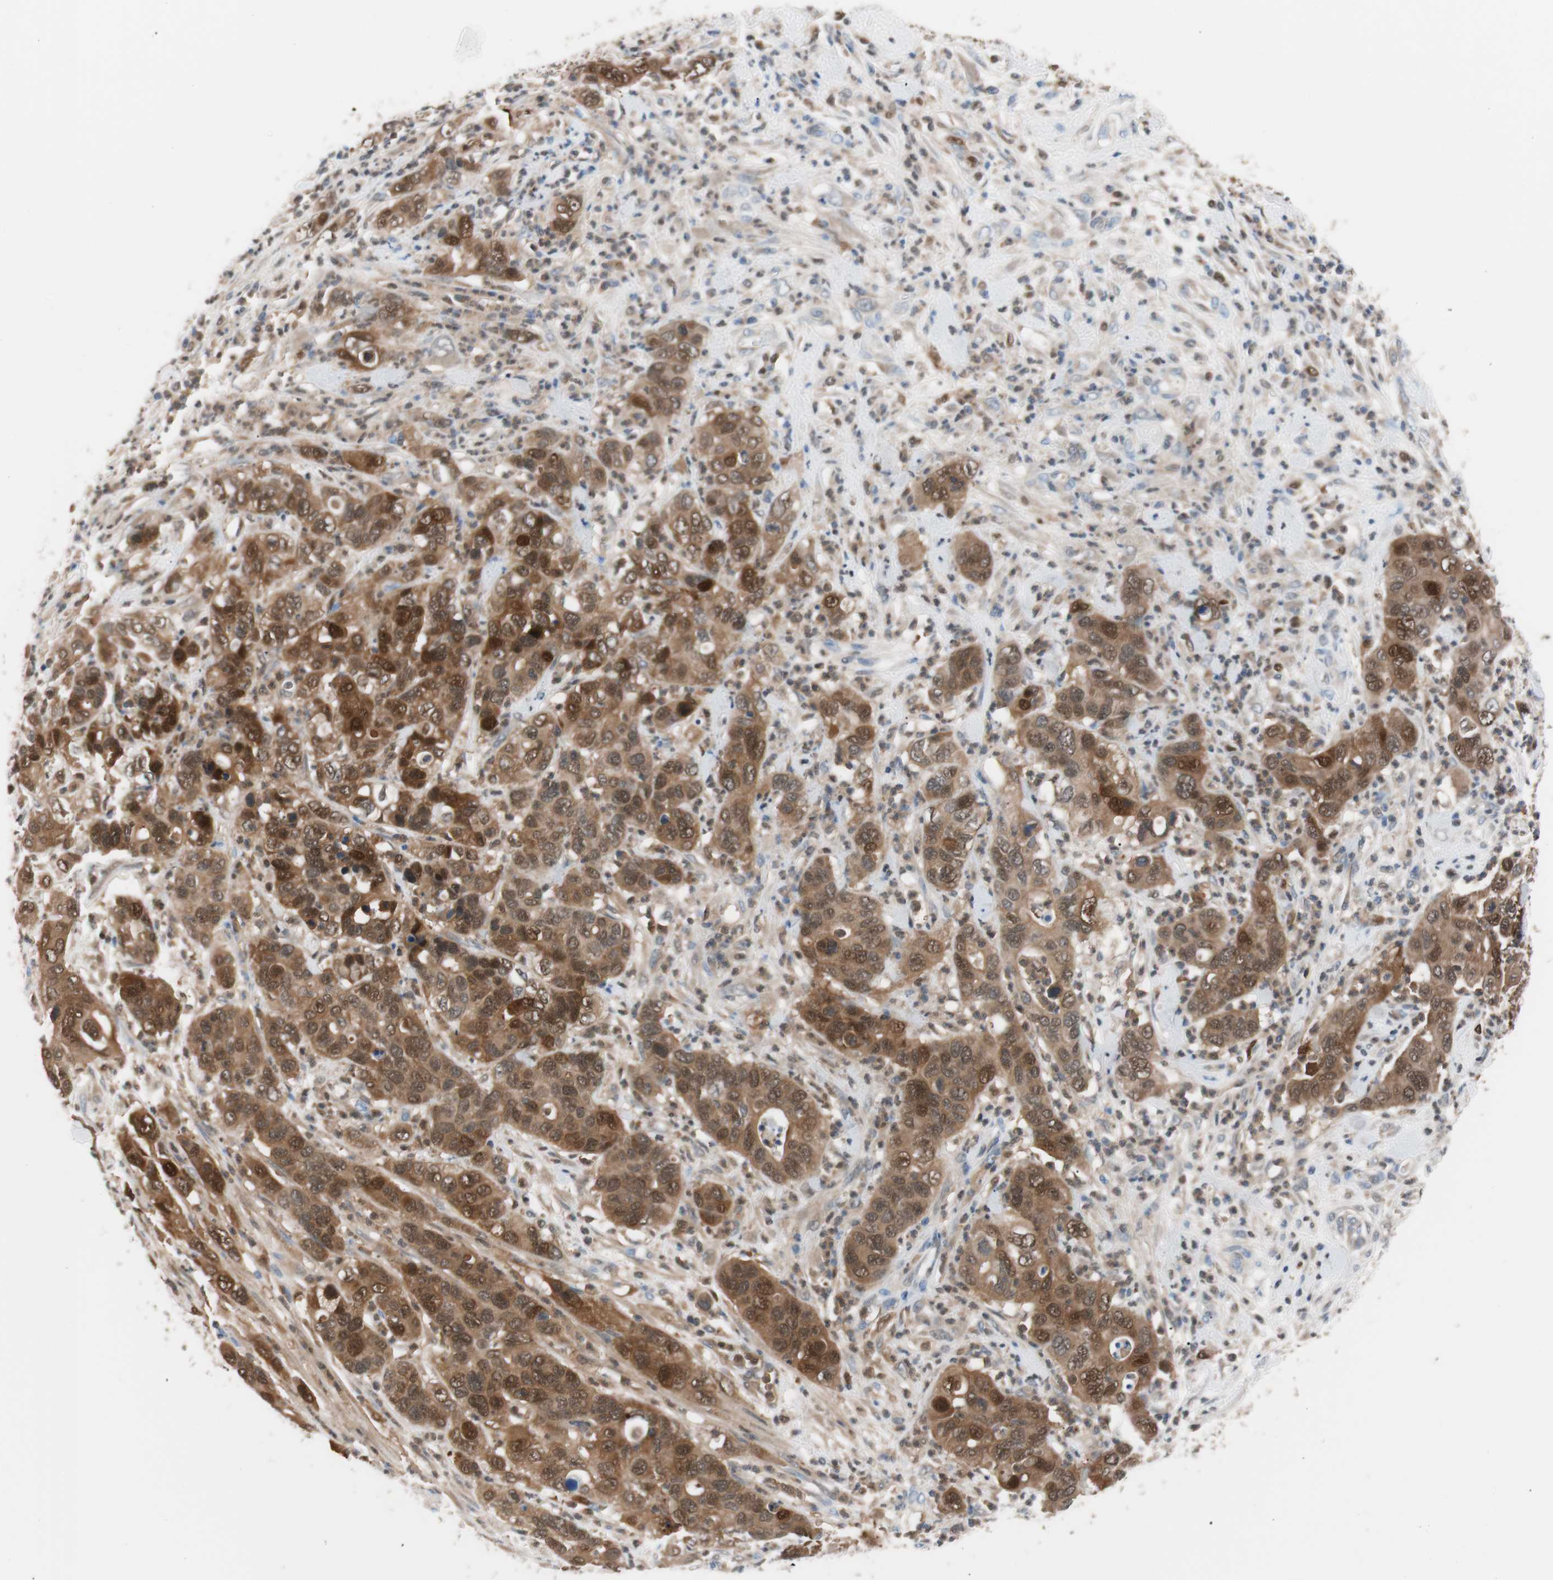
{"staining": {"intensity": "strong", "quantity": ">75%", "location": "cytoplasmic/membranous,nuclear"}, "tissue": "pancreatic cancer", "cell_type": "Tumor cells", "image_type": "cancer", "snomed": [{"axis": "morphology", "description": "Adenocarcinoma, NOS"}, {"axis": "topography", "description": "Pancreas"}], "caption": "Immunohistochemical staining of pancreatic cancer (adenocarcinoma) reveals high levels of strong cytoplasmic/membranous and nuclear staining in approximately >75% of tumor cells.", "gene": "IL18", "patient": {"sex": "female", "age": 71}}